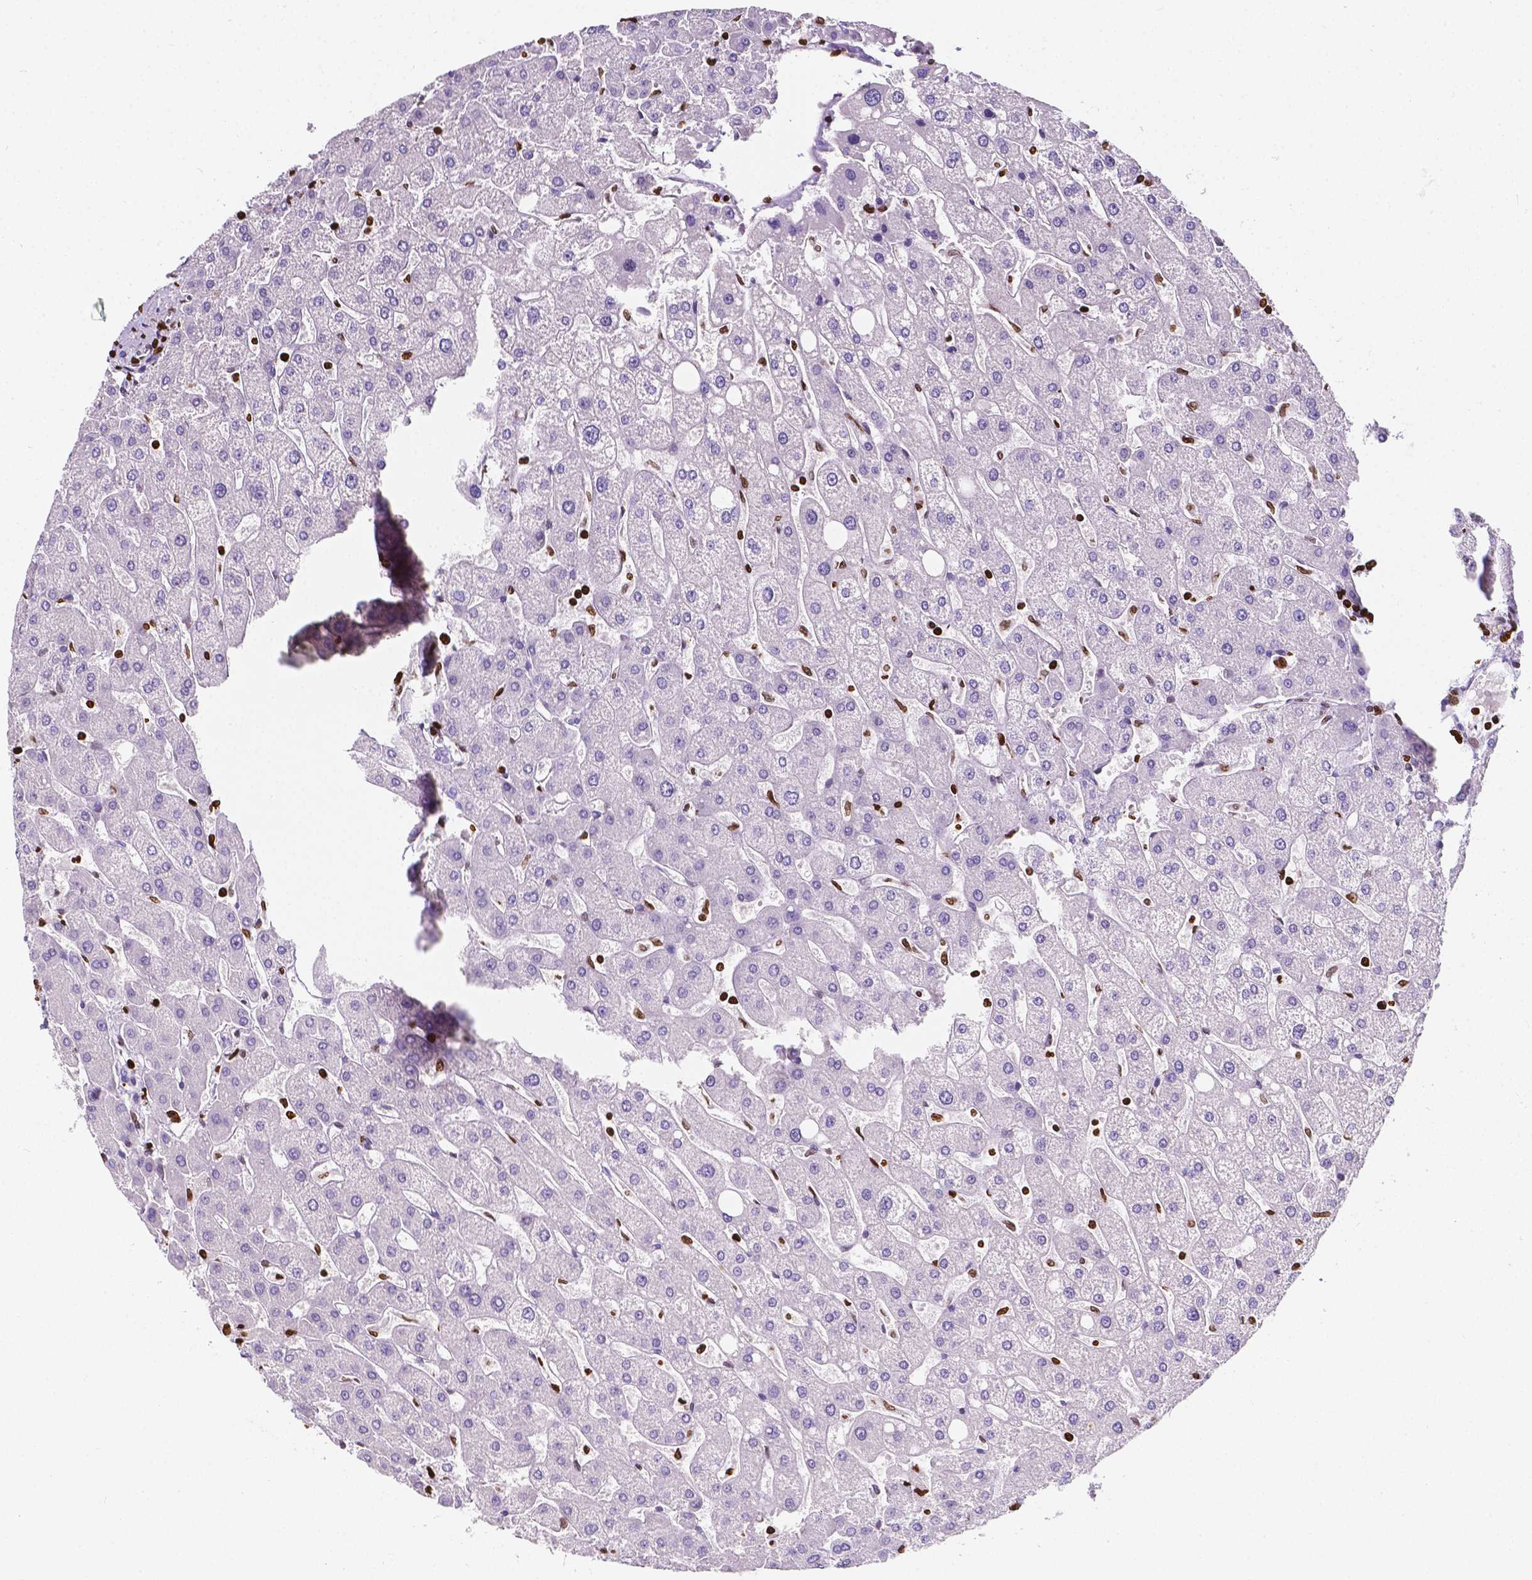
{"staining": {"intensity": "negative", "quantity": "none", "location": "none"}, "tissue": "liver", "cell_type": "Cholangiocytes", "image_type": "normal", "snomed": [{"axis": "morphology", "description": "Normal tissue, NOS"}, {"axis": "topography", "description": "Liver"}], "caption": "This is an immunohistochemistry (IHC) photomicrograph of benign human liver. There is no staining in cholangiocytes.", "gene": "CBY3", "patient": {"sex": "male", "age": 67}}